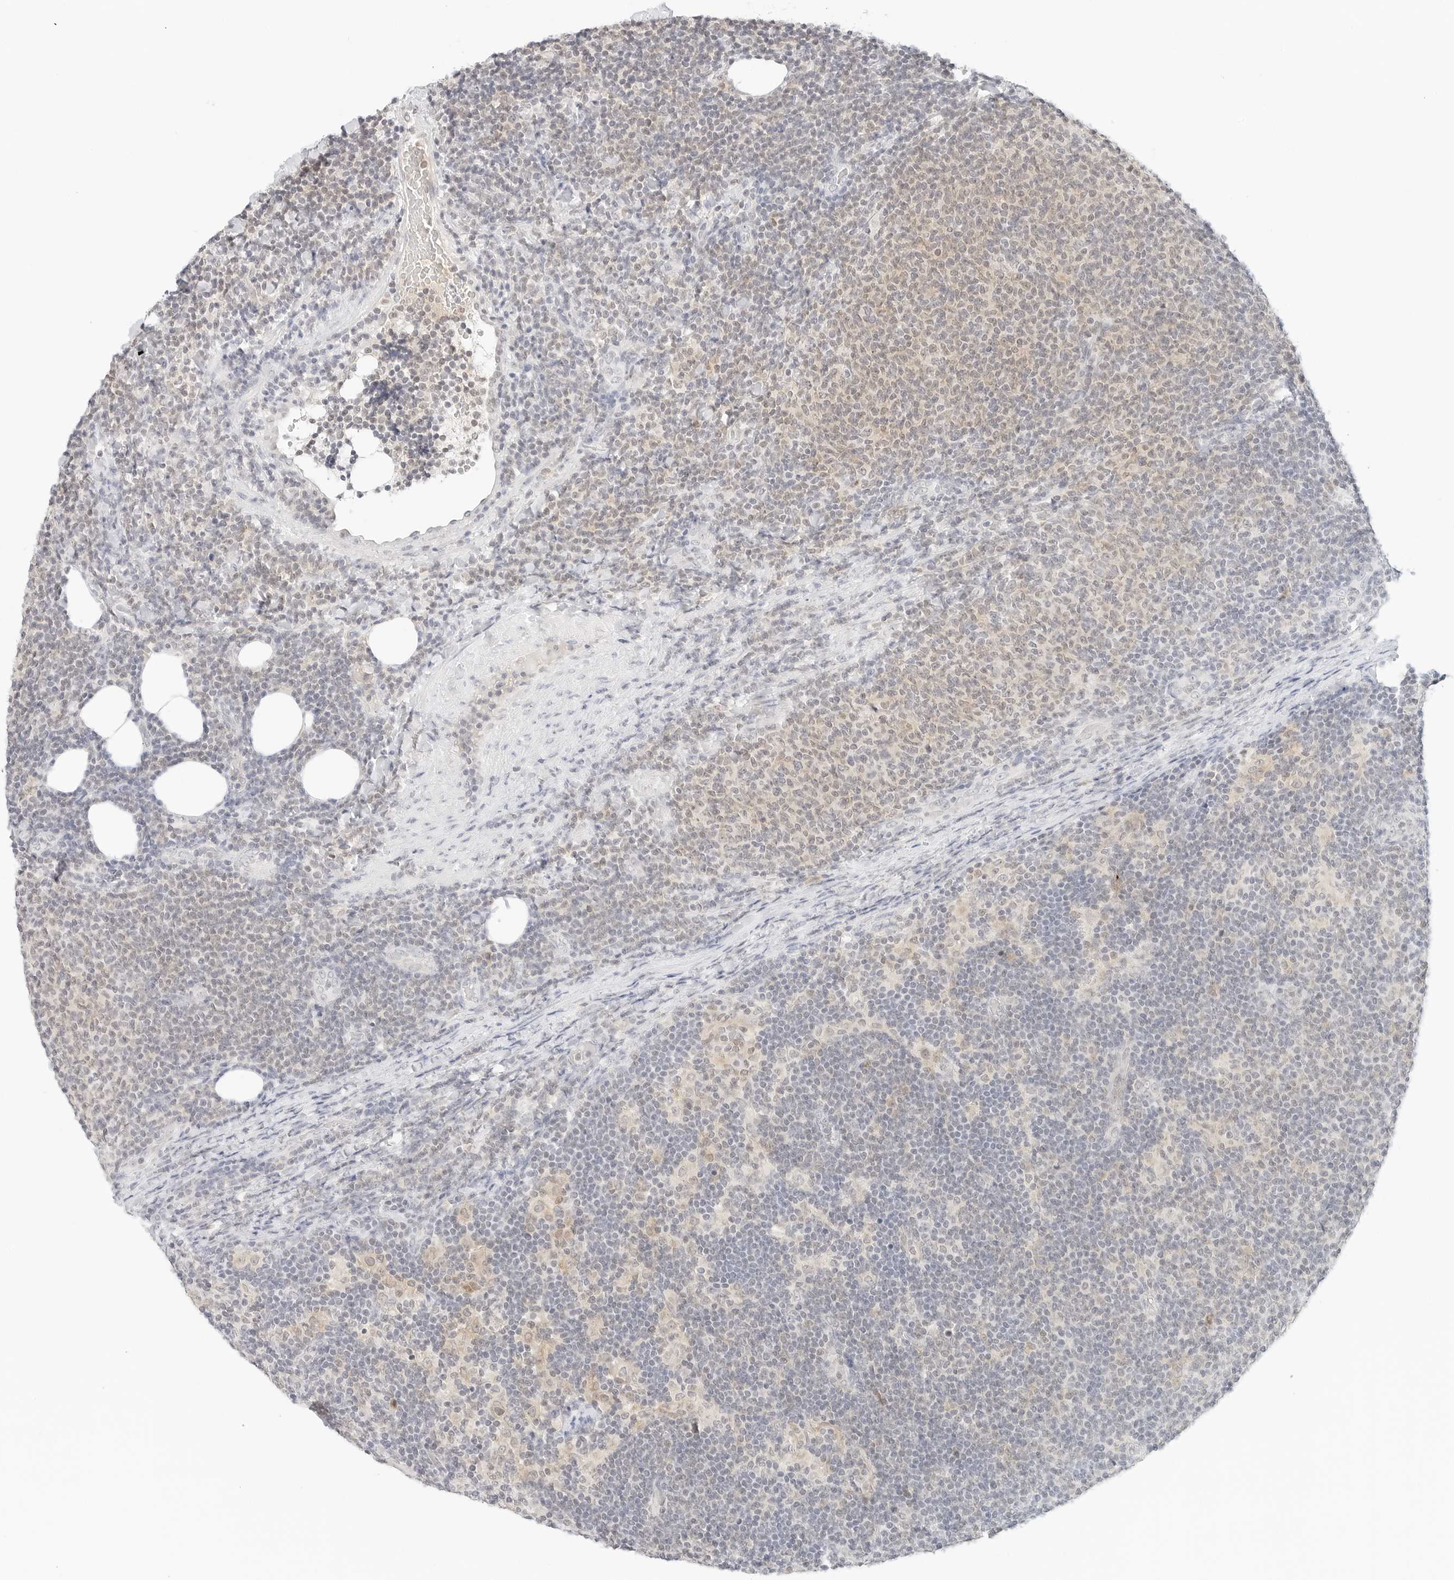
{"staining": {"intensity": "weak", "quantity": "25%-75%", "location": "cytoplasmic/membranous"}, "tissue": "lymphoma", "cell_type": "Tumor cells", "image_type": "cancer", "snomed": [{"axis": "morphology", "description": "Malignant lymphoma, non-Hodgkin's type, Low grade"}, {"axis": "topography", "description": "Lymph node"}], "caption": "The histopathology image shows a brown stain indicating the presence of a protein in the cytoplasmic/membranous of tumor cells in malignant lymphoma, non-Hodgkin's type (low-grade).", "gene": "NEO1", "patient": {"sex": "male", "age": 66}}